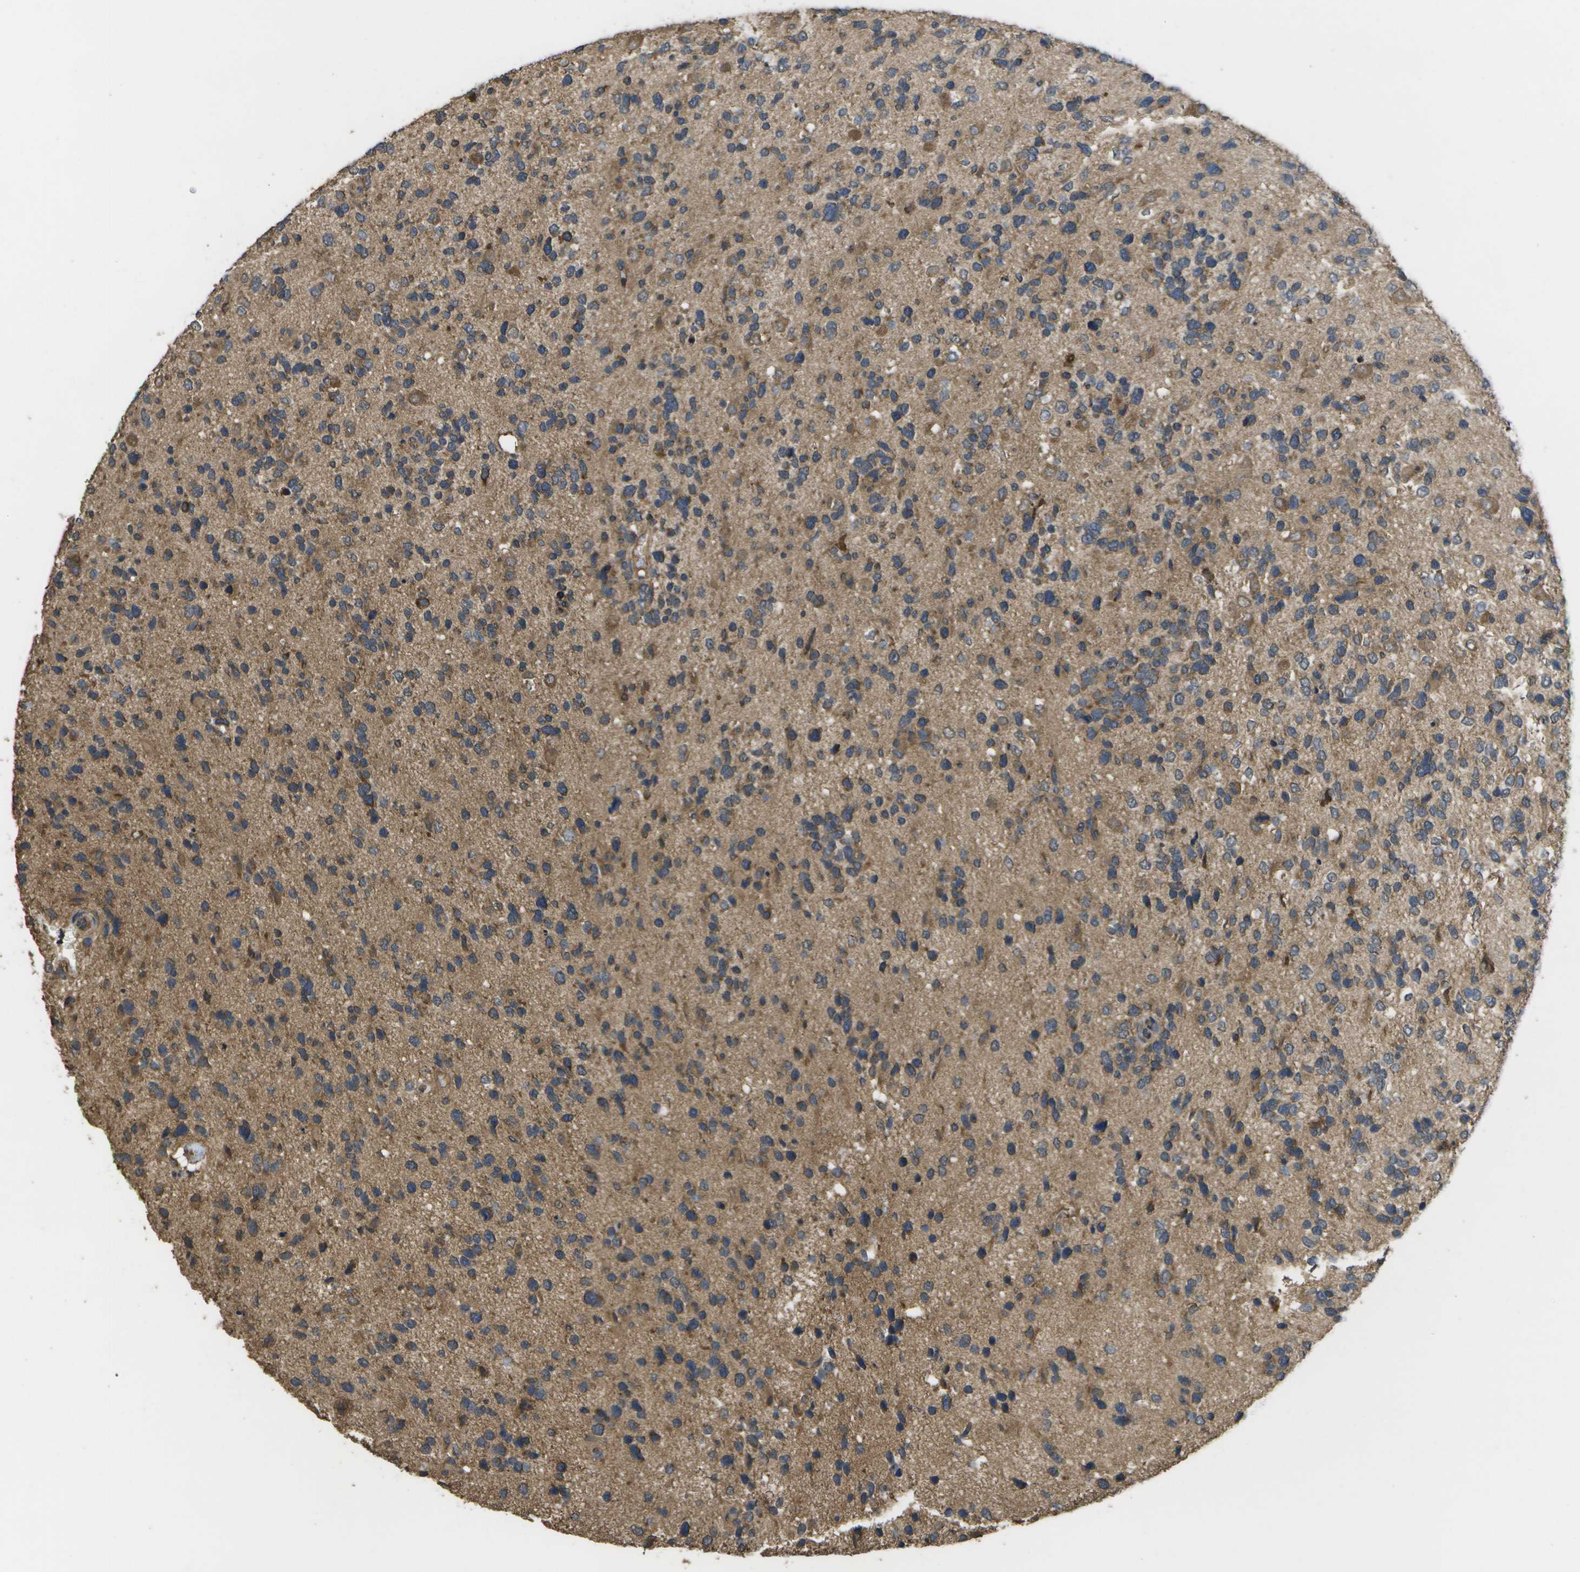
{"staining": {"intensity": "moderate", "quantity": ">75%", "location": "cytoplasmic/membranous"}, "tissue": "glioma", "cell_type": "Tumor cells", "image_type": "cancer", "snomed": [{"axis": "morphology", "description": "Glioma, malignant, High grade"}, {"axis": "topography", "description": "Brain"}], "caption": "IHC (DAB (3,3'-diaminobenzidine)) staining of human malignant high-grade glioma displays moderate cytoplasmic/membranous protein expression in about >75% of tumor cells.", "gene": "SACS", "patient": {"sex": "female", "age": 58}}